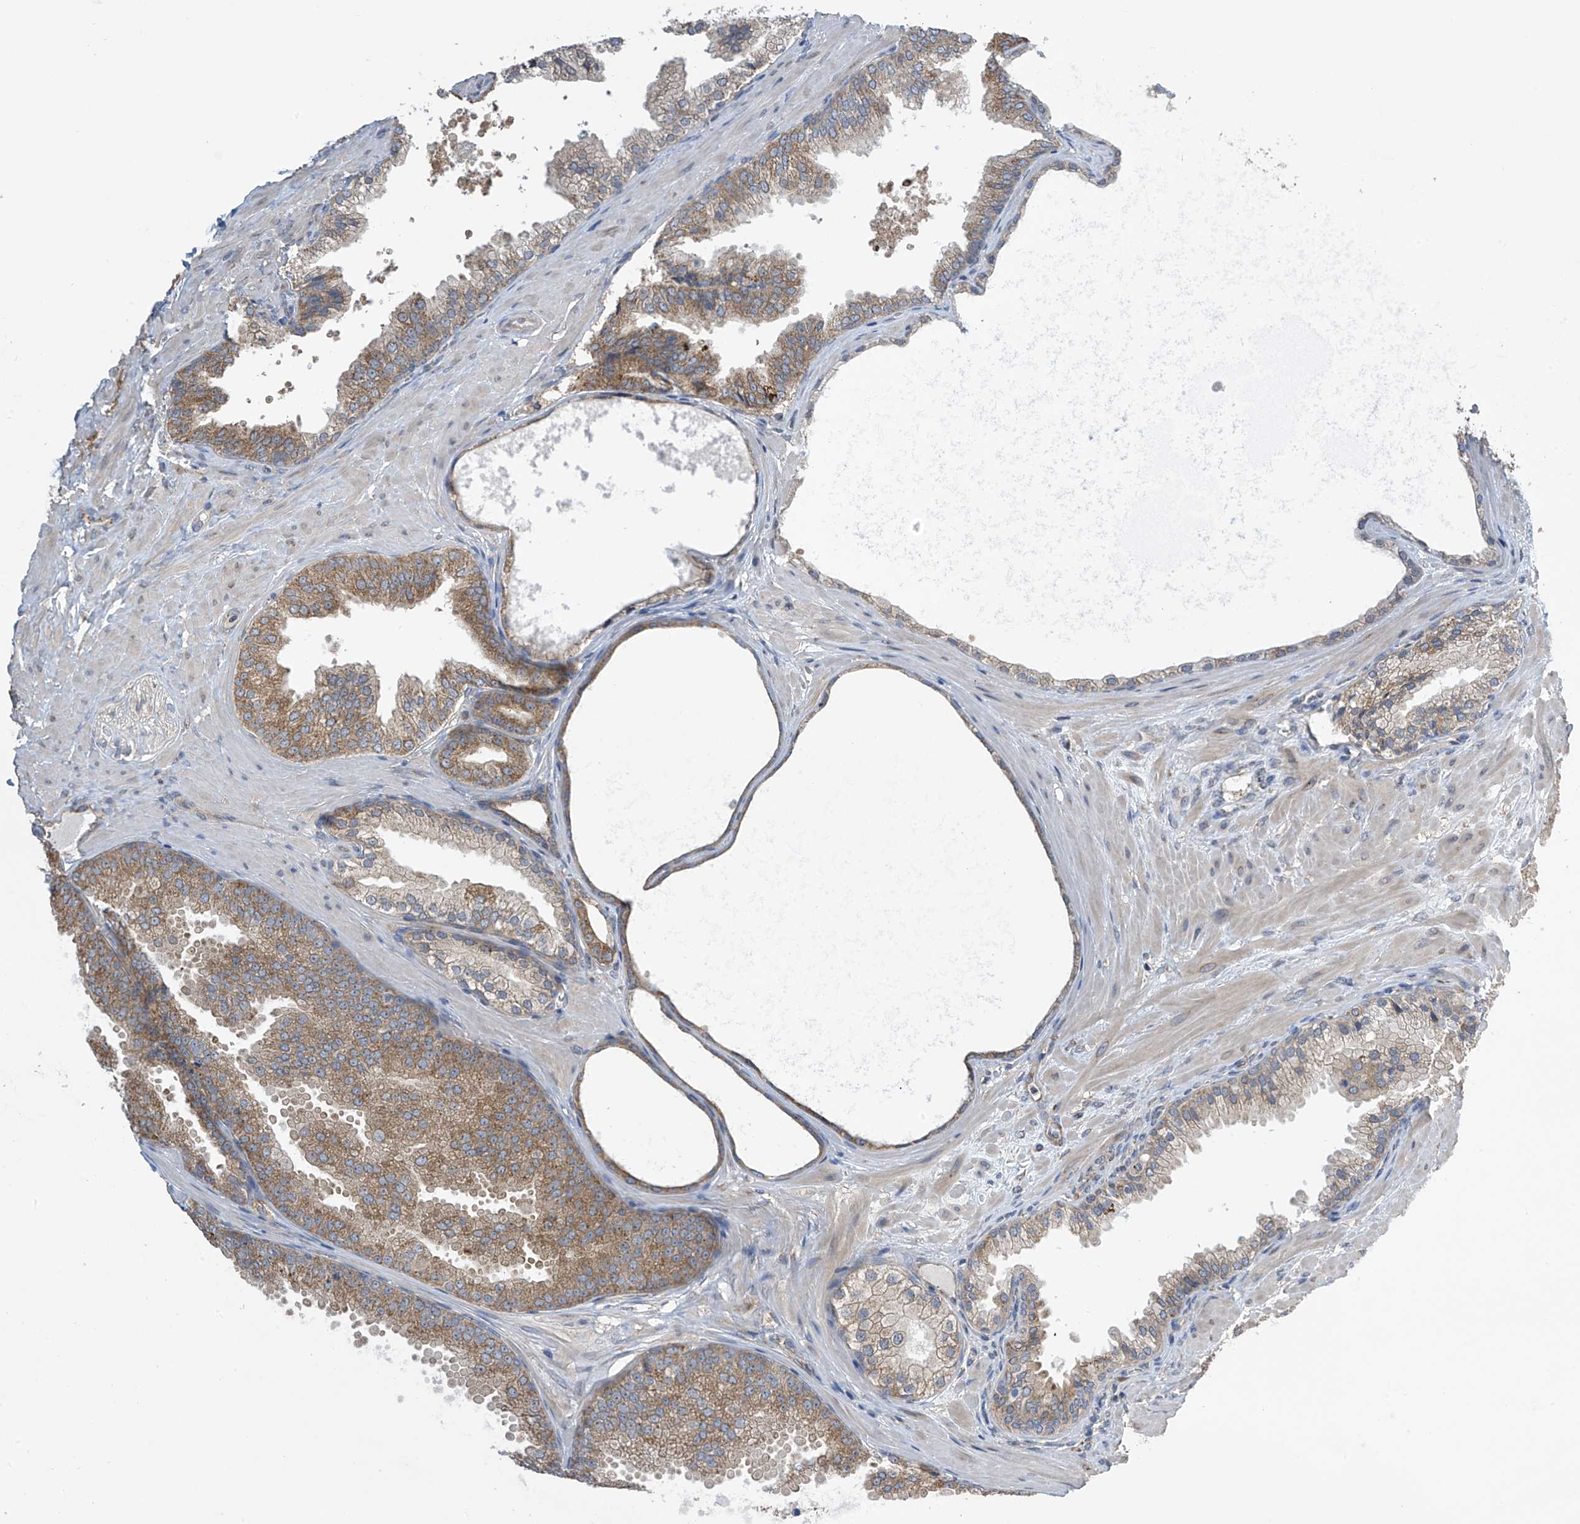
{"staining": {"intensity": "moderate", "quantity": ">75%", "location": "cytoplasmic/membranous"}, "tissue": "prostate cancer", "cell_type": "Tumor cells", "image_type": "cancer", "snomed": [{"axis": "morphology", "description": "Adenocarcinoma, Low grade"}, {"axis": "topography", "description": "Prostate"}], "caption": "Prostate cancer was stained to show a protein in brown. There is medium levels of moderate cytoplasmic/membranous expression in about >75% of tumor cells.", "gene": "PNPT1", "patient": {"sex": "male", "age": 63}}